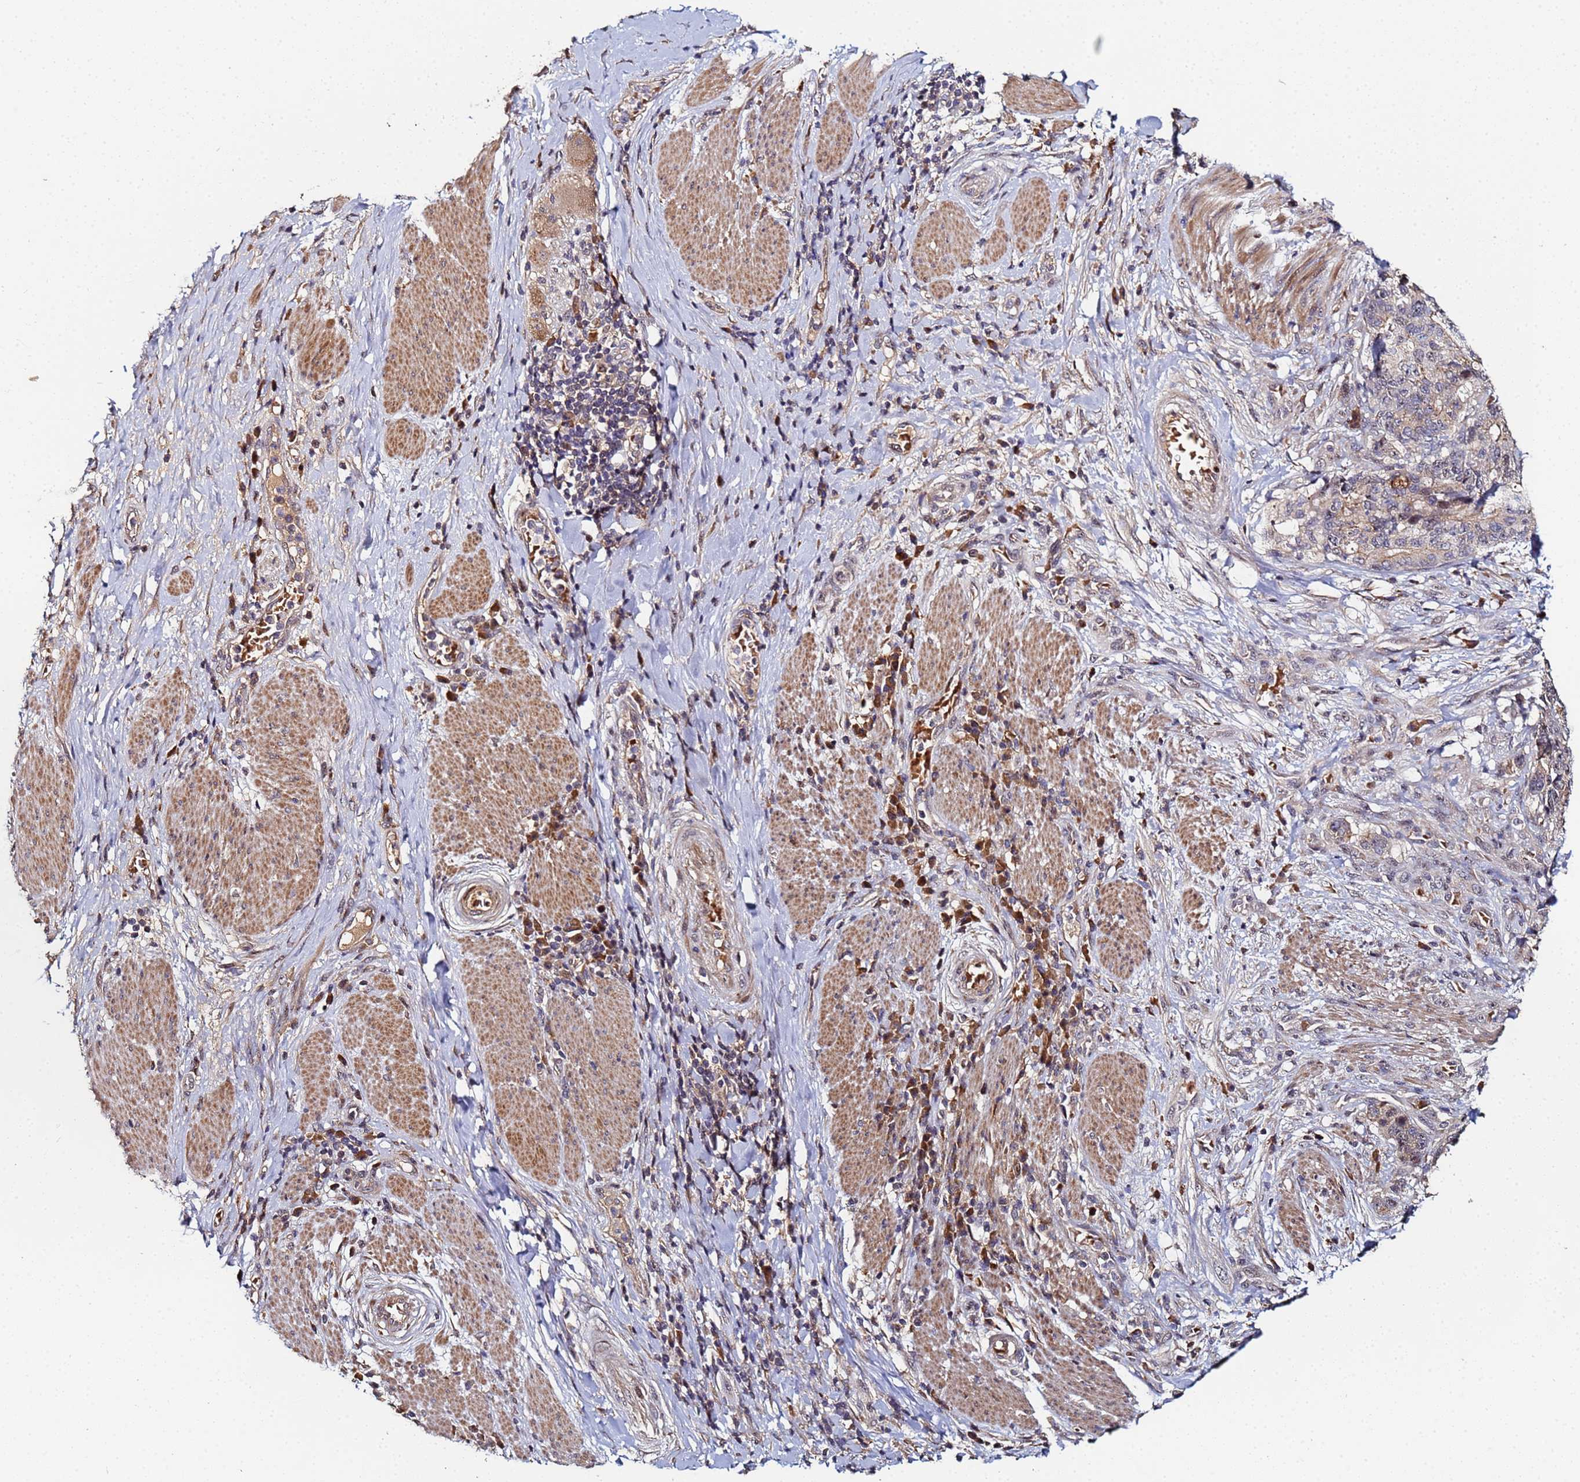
{"staining": {"intensity": "weak", "quantity": "<25%", "location": "cytoplasmic/membranous"}, "tissue": "stomach cancer", "cell_type": "Tumor cells", "image_type": "cancer", "snomed": [{"axis": "morphology", "description": "Normal tissue, NOS"}, {"axis": "morphology", "description": "Adenocarcinoma, NOS"}, {"axis": "topography", "description": "Stomach"}], "caption": "The histopathology image demonstrates no significant positivity in tumor cells of stomach adenocarcinoma.", "gene": "OSER1", "patient": {"sex": "female", "age": 64}}